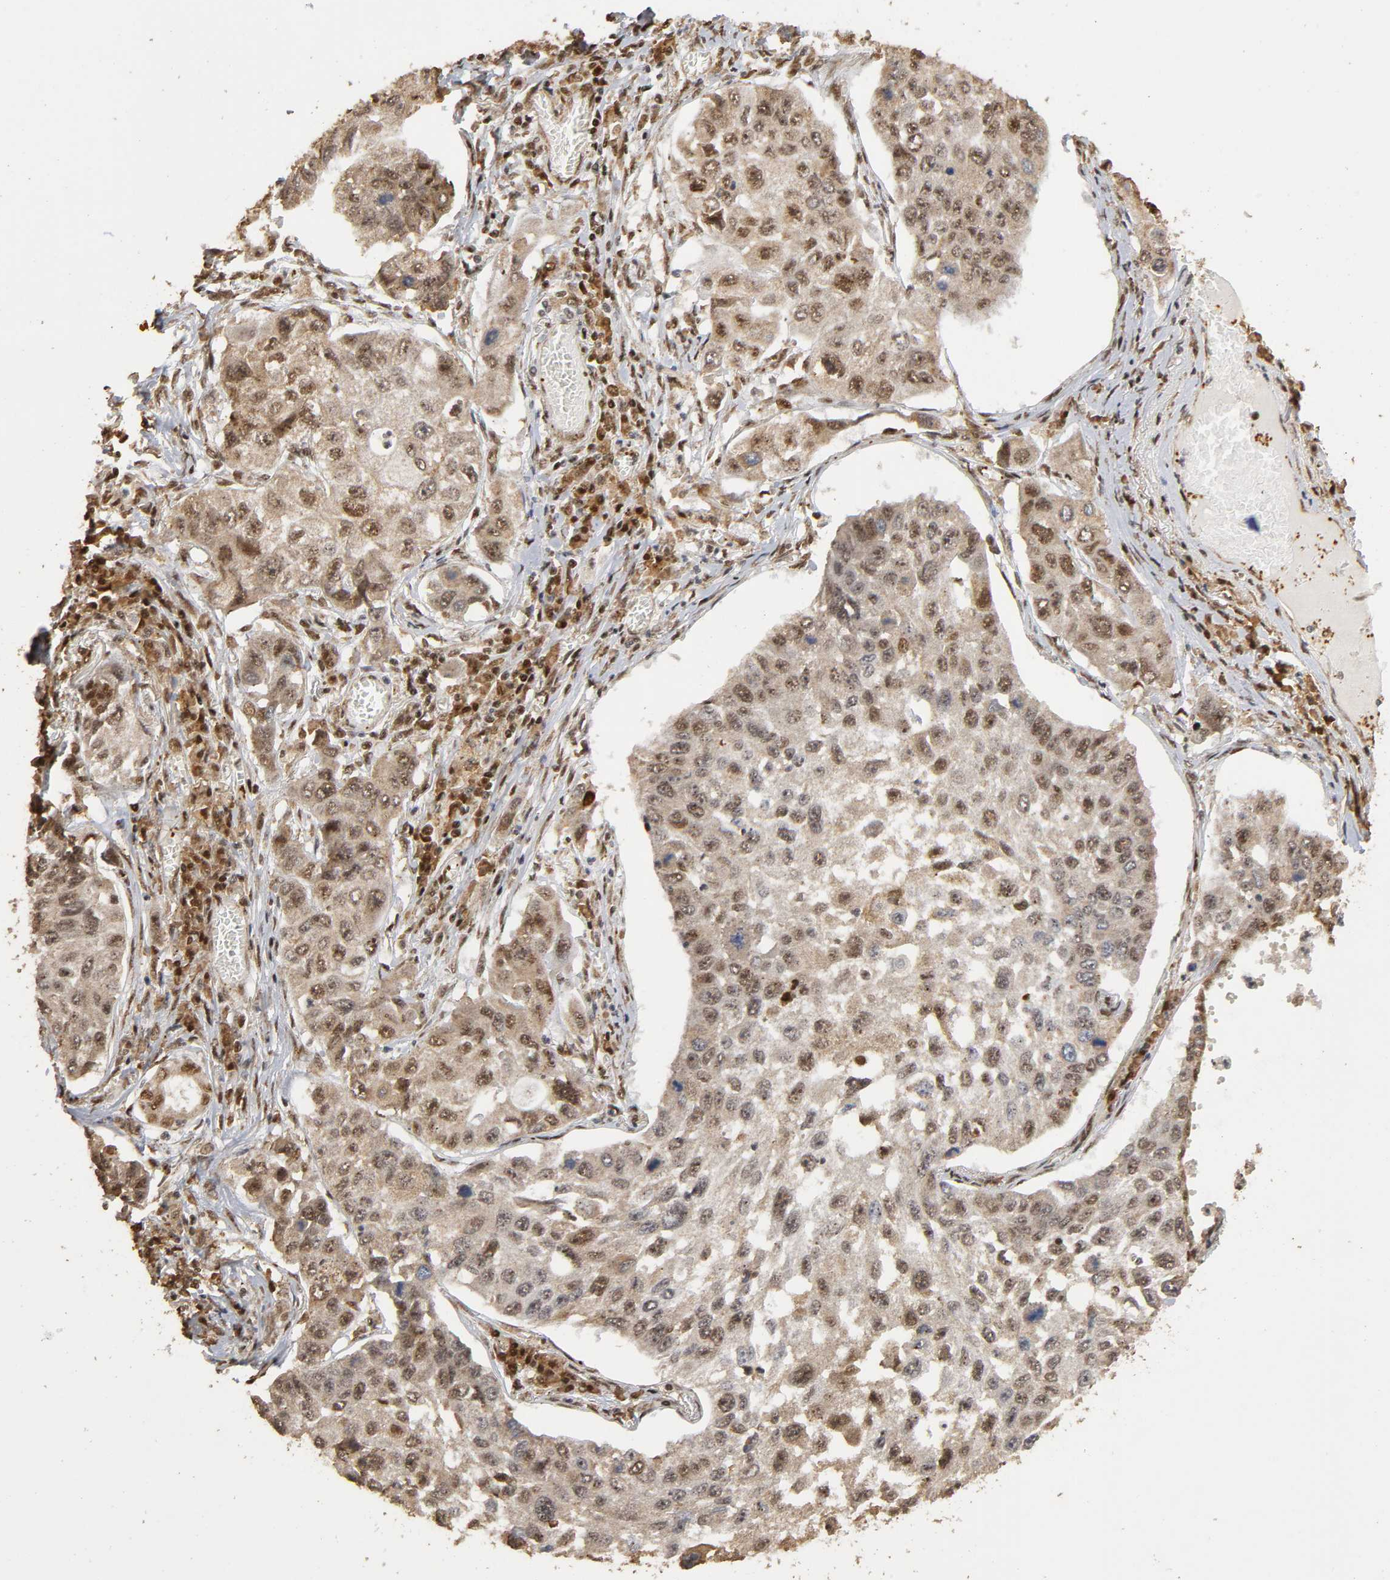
{"staining": {"intensity": "strong", "quantity": ">75%", "location": "cytoplasmic/membranous,nuclear"}, "tissue": "lung cancer", "cell_type": "Tumor cells", "image_type": "cancer", "snomed": [{"axis": "morphology", "description": "Squamous cell carcinoma, NOS"}, {"axis": "topography", "description": "Lung"}], "caption": "Human lung squamous cell carcinoma stained for a protein (brown) exhibits strong cytoplasmic/membranous and nuclear positive positivity in about >75% of tumor cells.", "gene": "RNF122", "patient": {"sex": "male", "age": 71}}